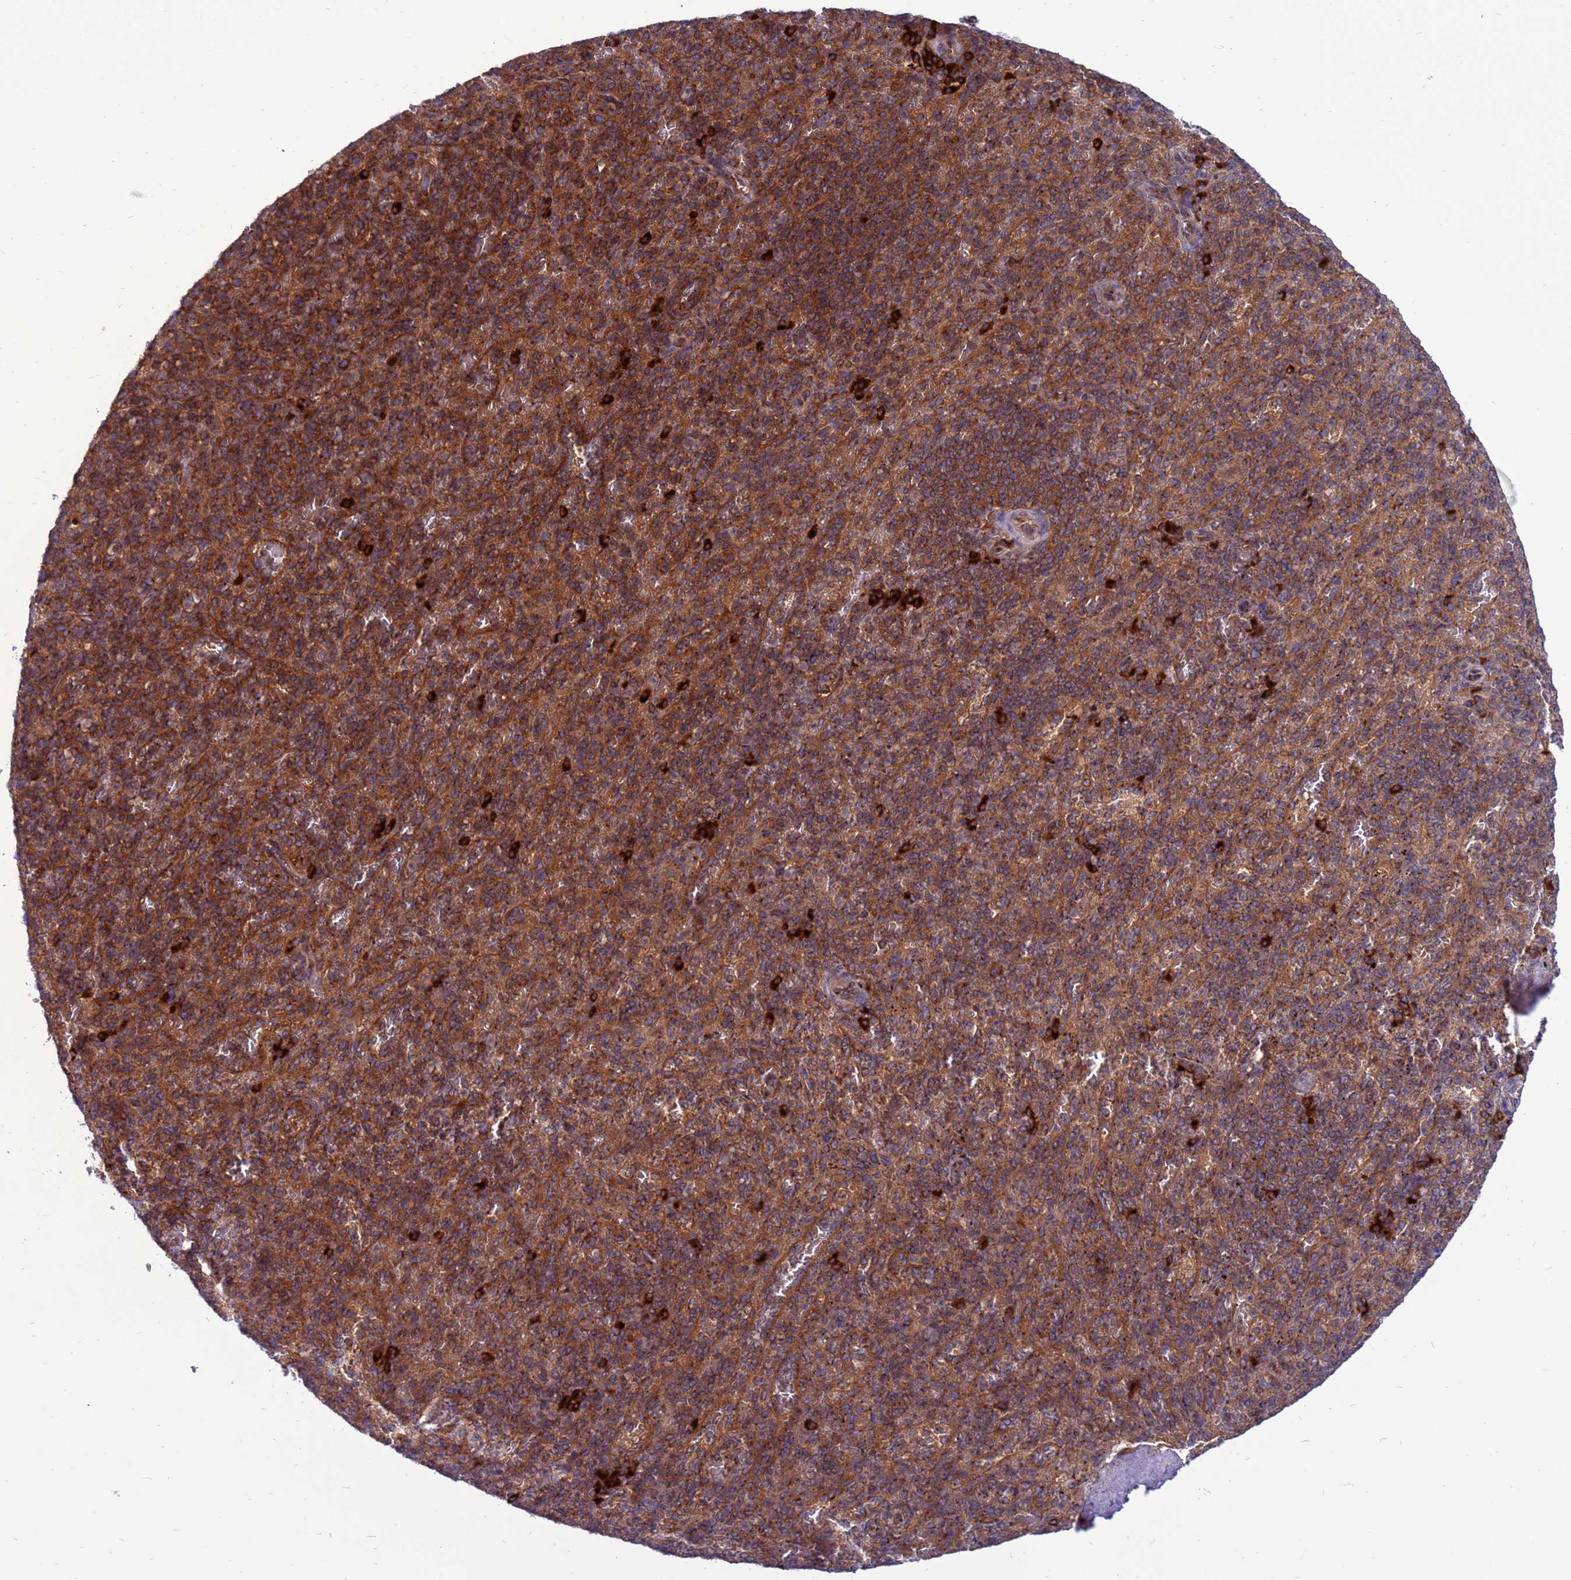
{"staining": {"intensity": "strong", "quantity": ">75%", "location": "cytoplasmic/membranous"}, "tissue": "spleen", "cell_type": "Cells in red pulp", "image_type": "normal", "snomed": [{"axis": "morphology", "description": "Normal tissue, NOS"}, {"axis": "topography", "description": "Spleen"}], "caption": "Benign spleen exhibits strong cytoplasmic/membranous positivity in about >75% of cells in red pulp, visualized by immunohistochemistry.", "gene": "ZC3HAV1", "patient": {"sex": "male", "age": 82}}